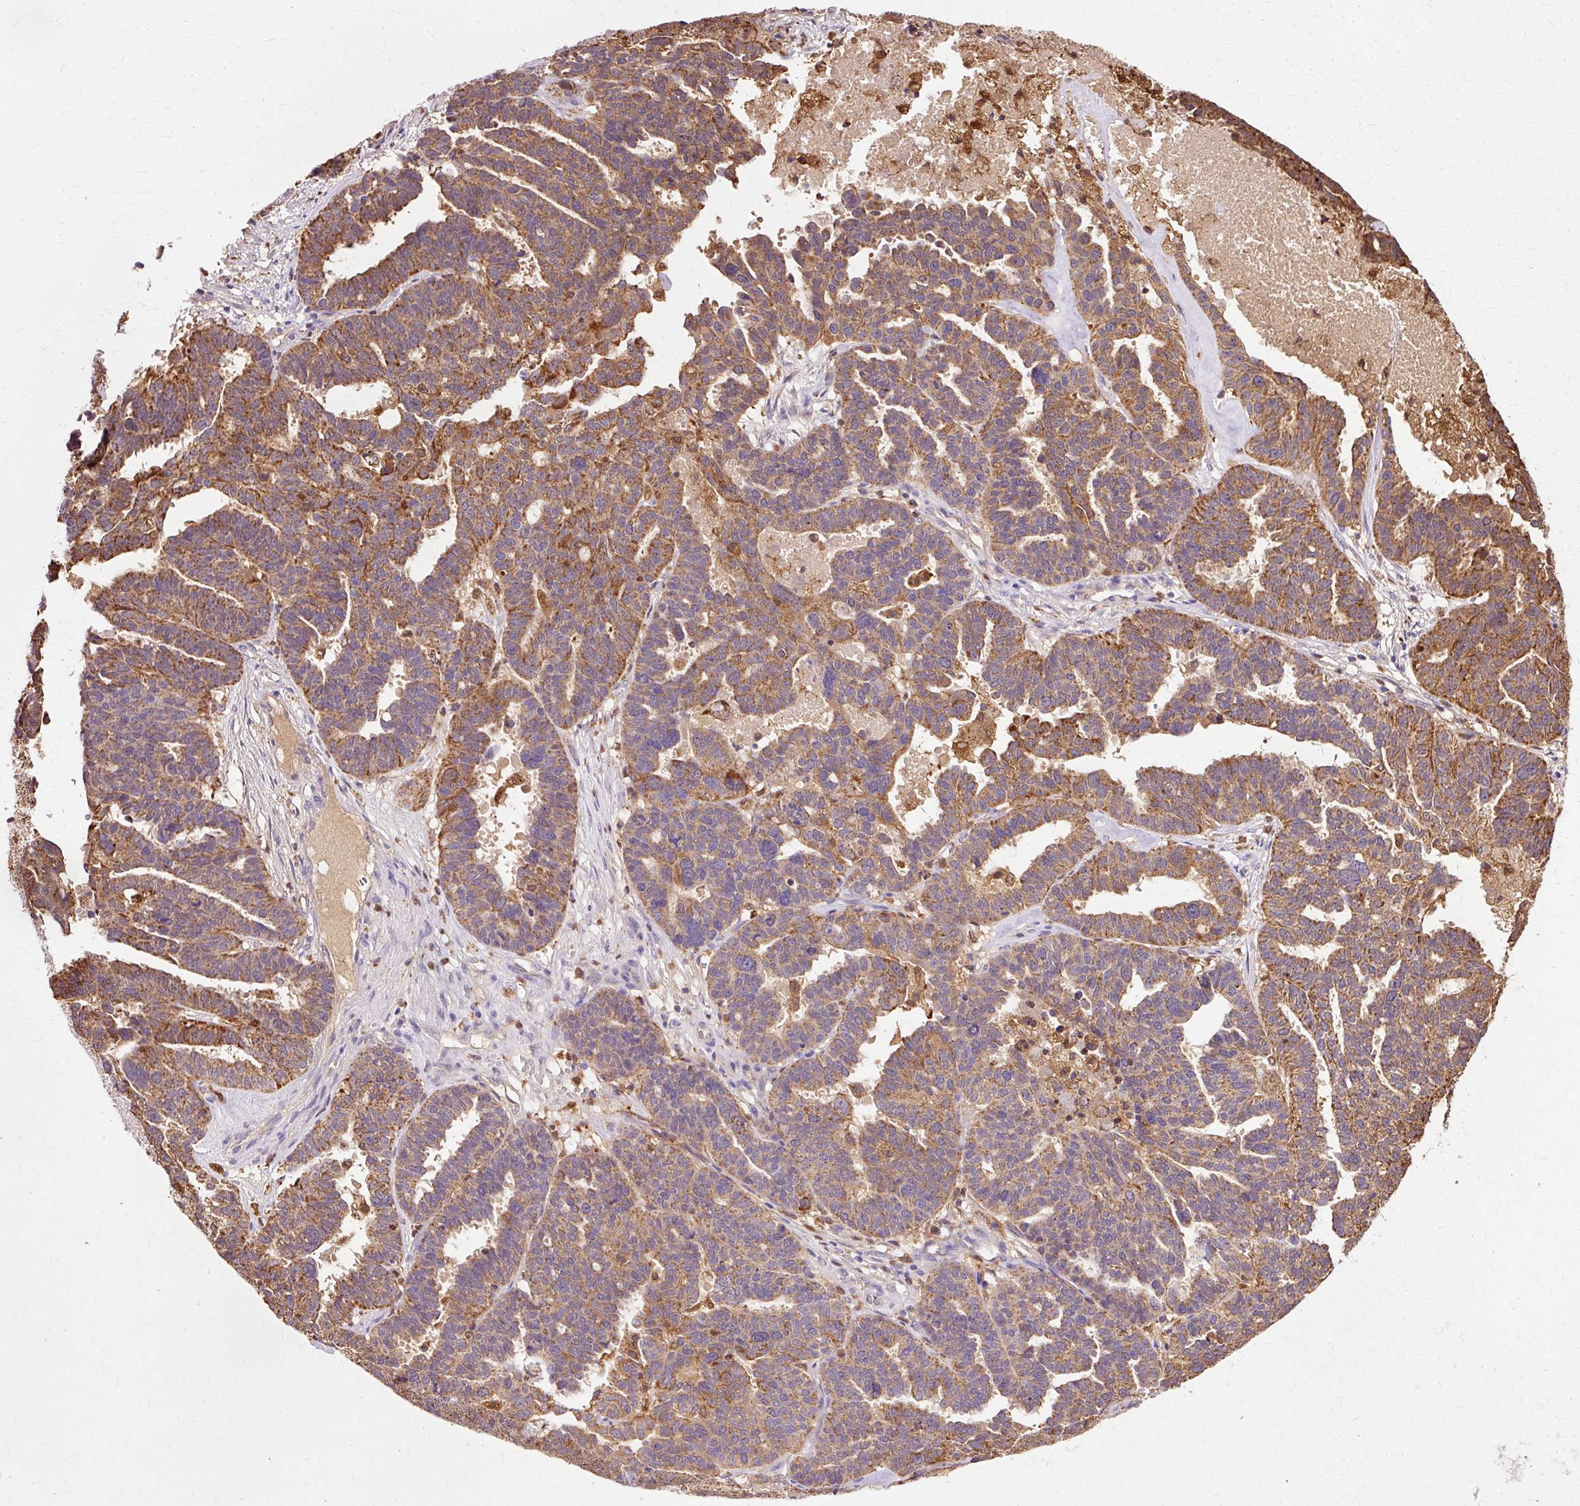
{"staining": {"intensity": "moderate", "quantity": ">75%", "location": "cytoplasmic/membranous"}, "tissue": "ovarian cancer", "cell_type": "Tumor cells", "image_type": "cancer", "snomed": [{"axis": "morphology", "description": "Cystadenocarcinoma, serous, NOS"}, {"axis": "topography", "description": "Ovary"}], "caption": "Protein expression analysis of human serous cystadenocarcinoma (ovarian) reveals moderate cytoplasmic/membranous positivity in about >75% of tumor cells.", "gene": "GPX1", "patient": {"sex": "female", "age": 59}}